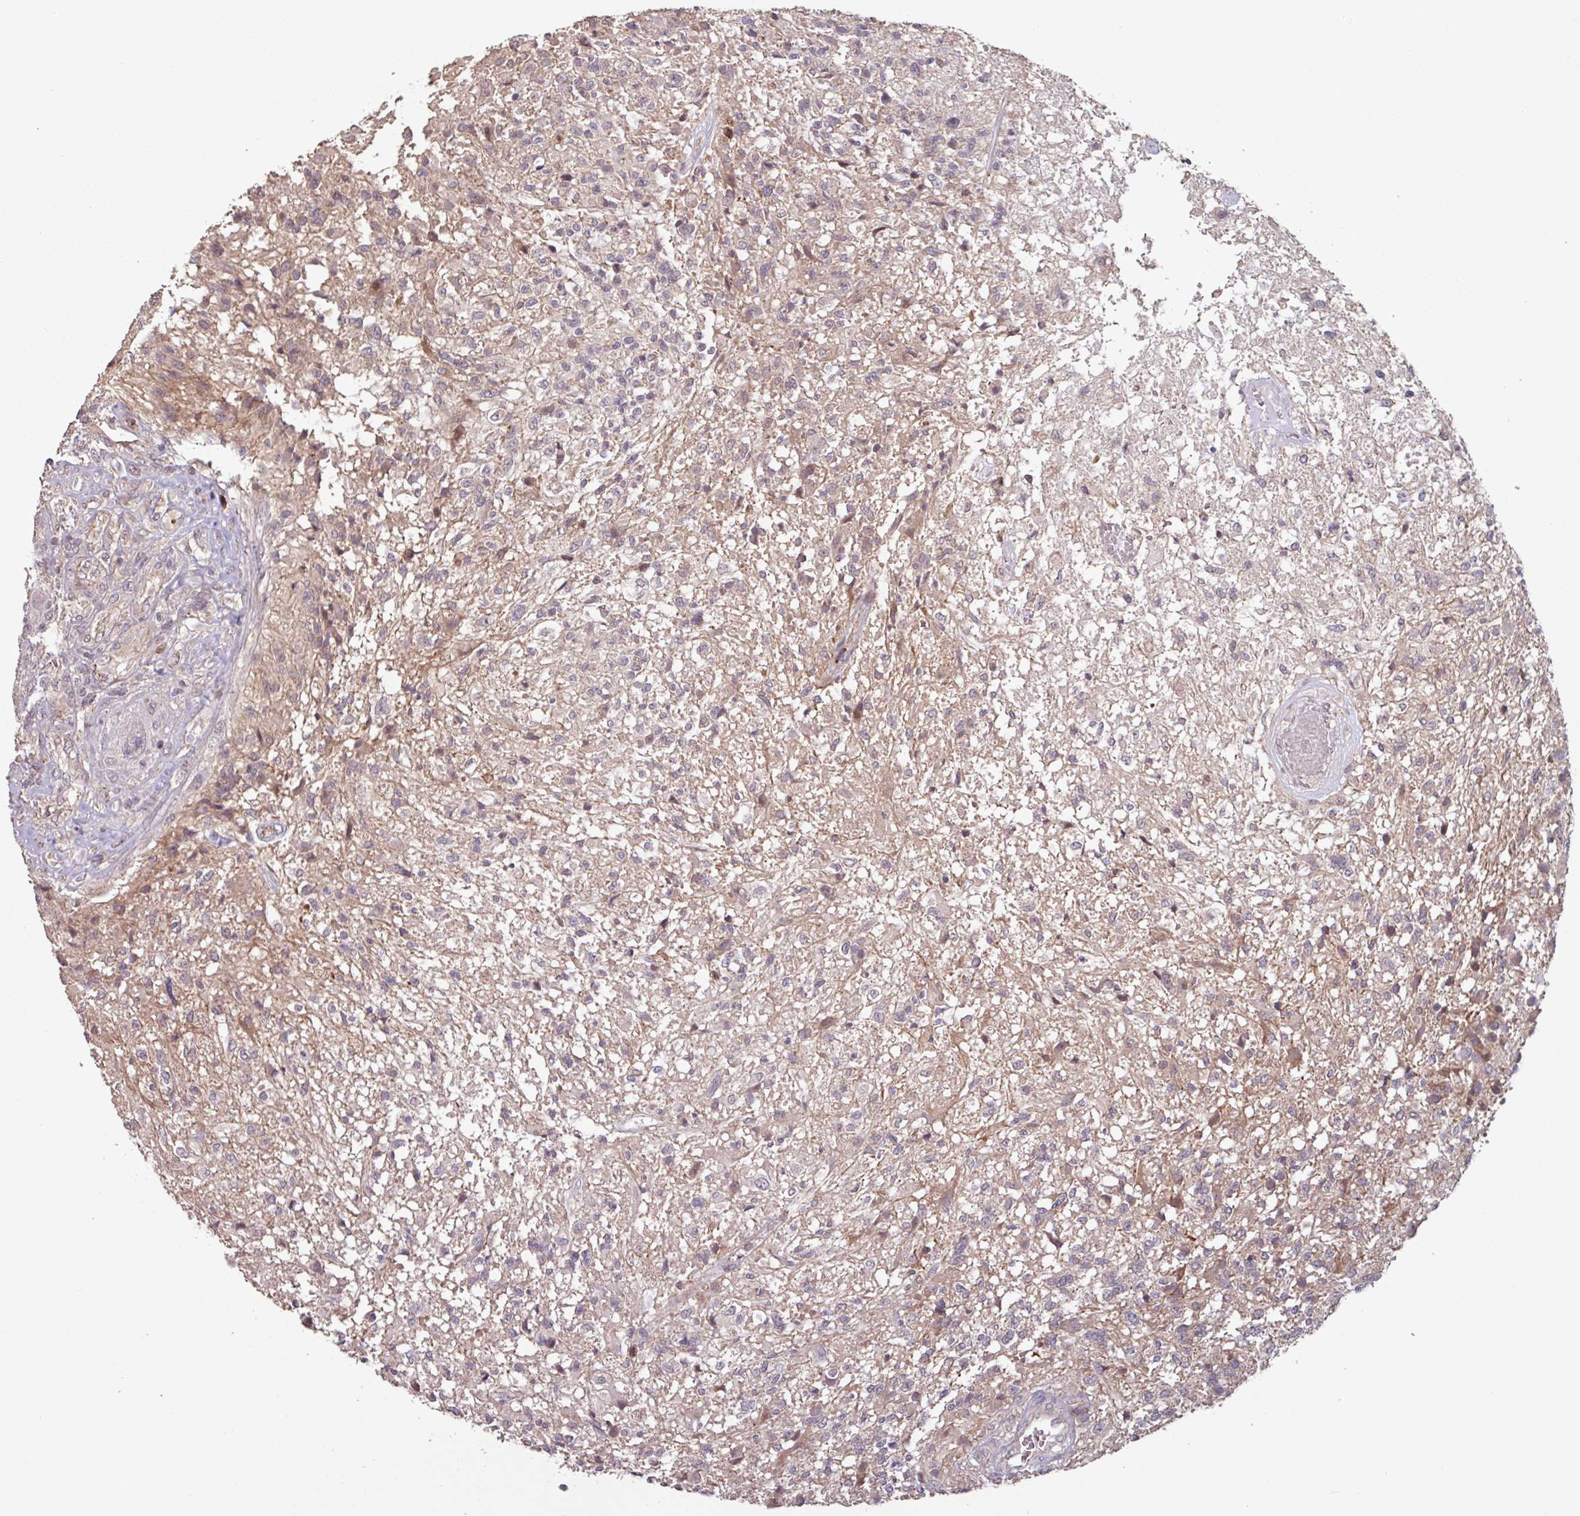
{"staining": {"intensity": "weak", "quantity": "<25%", "location": "cytoplasmic/membranous"}, "tissue": "glioma", "cell_type": "Tumor cells", "image_type": "cancer", "snomed": [{"axis": "morphology", "description": "Glioma, malignant, High grade"}, {"axis": "topography", "description": "Brain"}], "caption": "Immunohistochemical staining of human glioma exhibits no significant expression in tumor cells. The staining was performed using DAB to visualize the protein expression in brown, while the nuclei were stained in blue with hematoxylin (Magnification: 20x).", "gene": "TMEM88", "patient": {"sex": "male", "age": 56}}